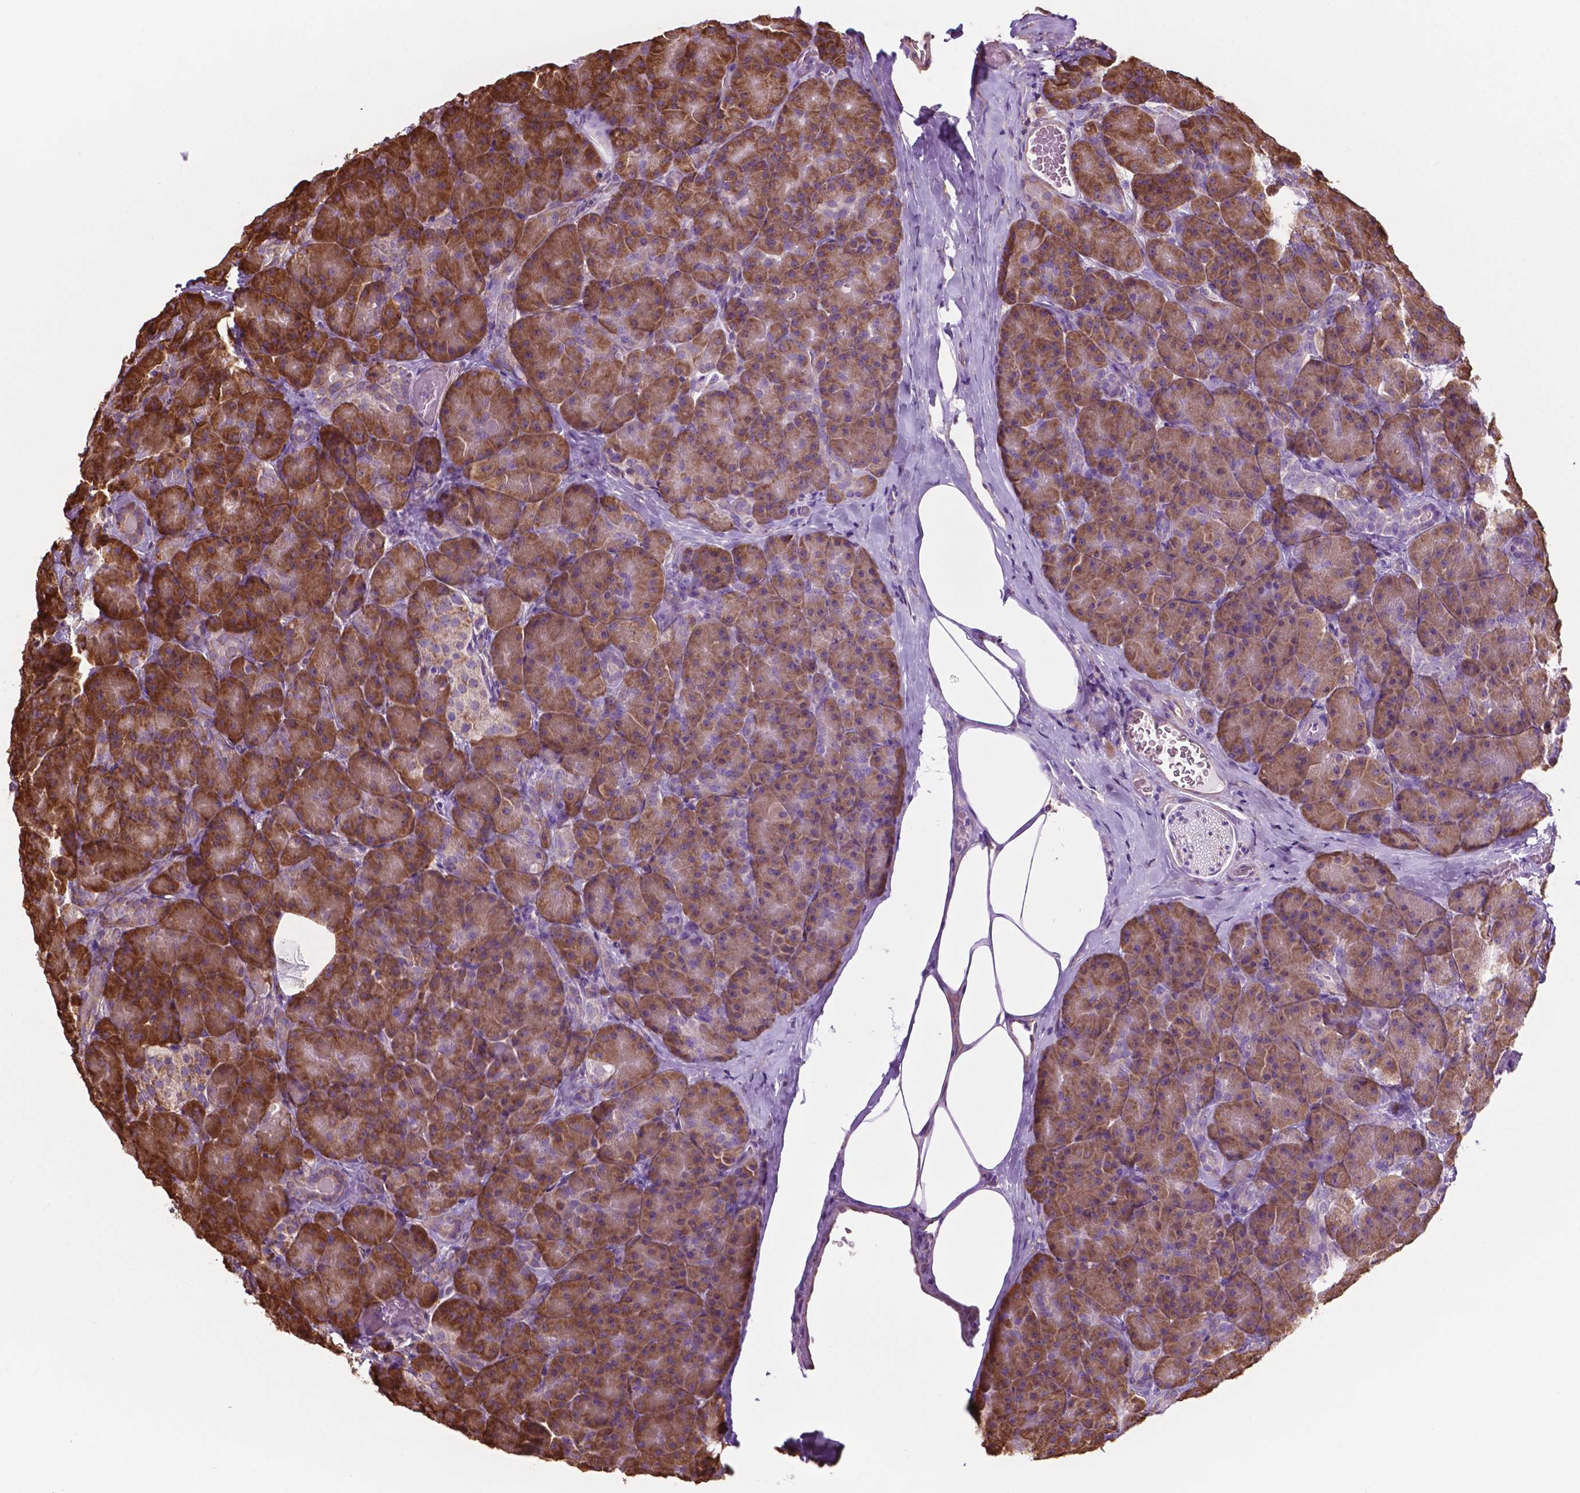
{"staining": {"intensity": "strong", "quantity": ">75%", "location": "cytoplasmic/membranous"}, "tissue": "pancreas", "cell_type": "Exocrine glandular cells", "image_type": "normal", "snomed": [{"axis": "morphology", "description": "Normal tissue, NOS"}, {"axis": "topography", "description": "Pancreas"}], "caption": "Brown immunohistochemical staining in benign human pancreas displays strong cytoplasmic/membranous staining in approximately >75% of exocrine glandular cells. The protein is stained brown, and the nuclei are stained in blue (DAB (3,3'-diaminobenzidine) IHC with brightfield microscopy, high magnification).", "gene": "RPL29", "patient": {"sex": "male", "age": 57}}